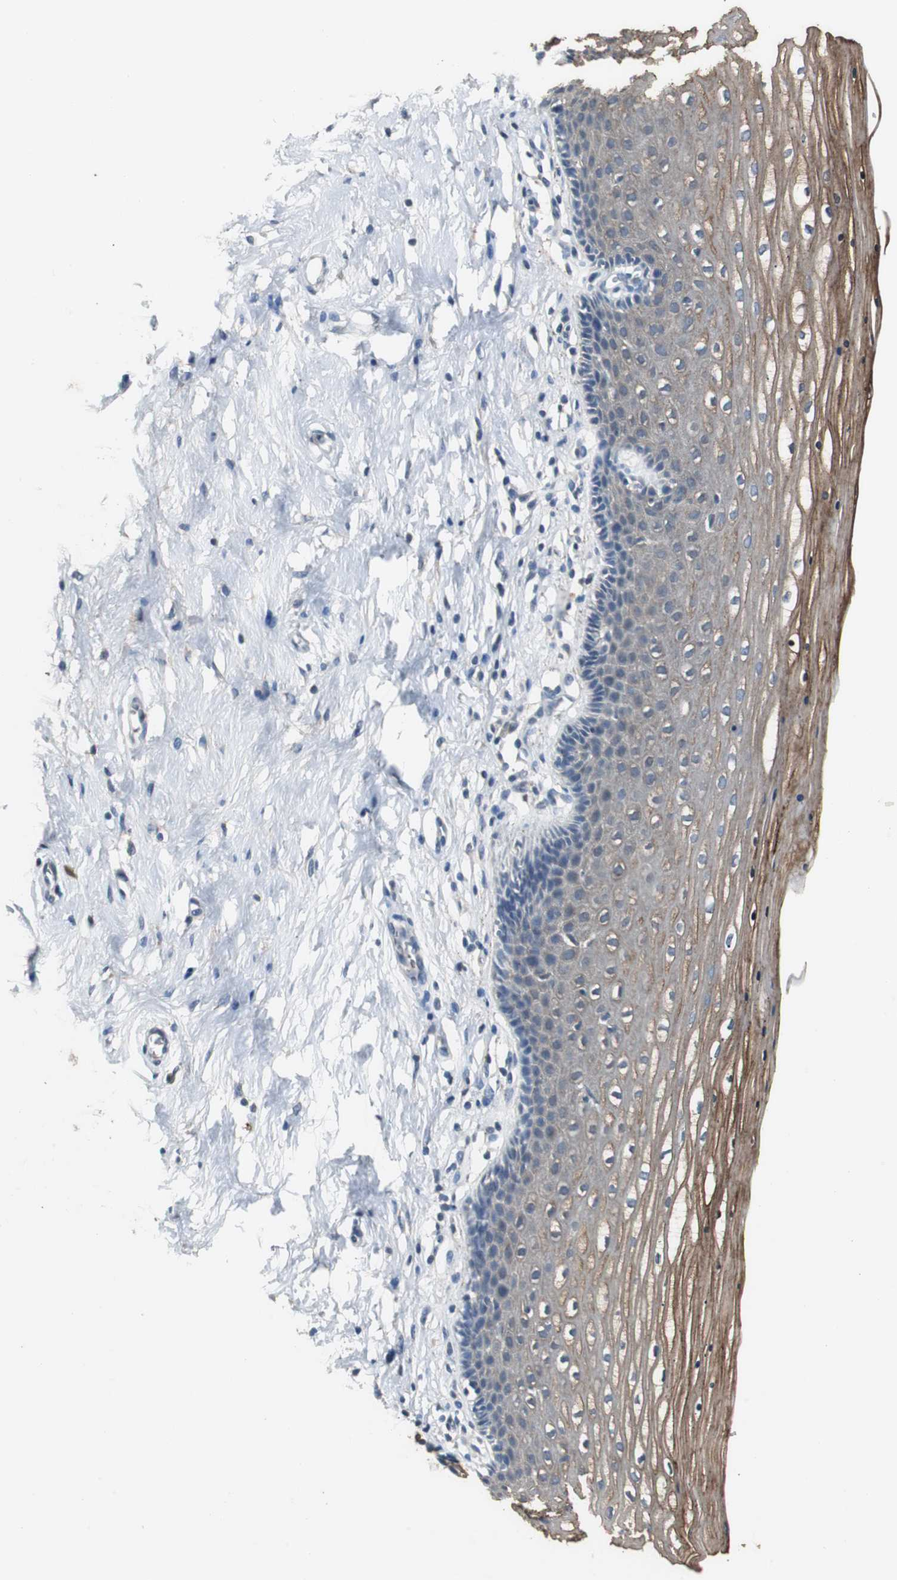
{"staining": {"intensity": "negative", "quantity": "none", "location": "none"}, "tissue": "cervix", "cell_type": "Glandular cells", "image_type": "normal", "snomed": [{"axis": "morphology", "description": "Normal tissue, NOS"}, {"axis": "topography", "description": "Cervix"}], "caption": "This is an immunohistochemistry photomicrograph of unremarkable human cervix. There is no staining in glandular cells.", "gene": "PTPRN2", "patient": {"sex": "female", "age": 39}}